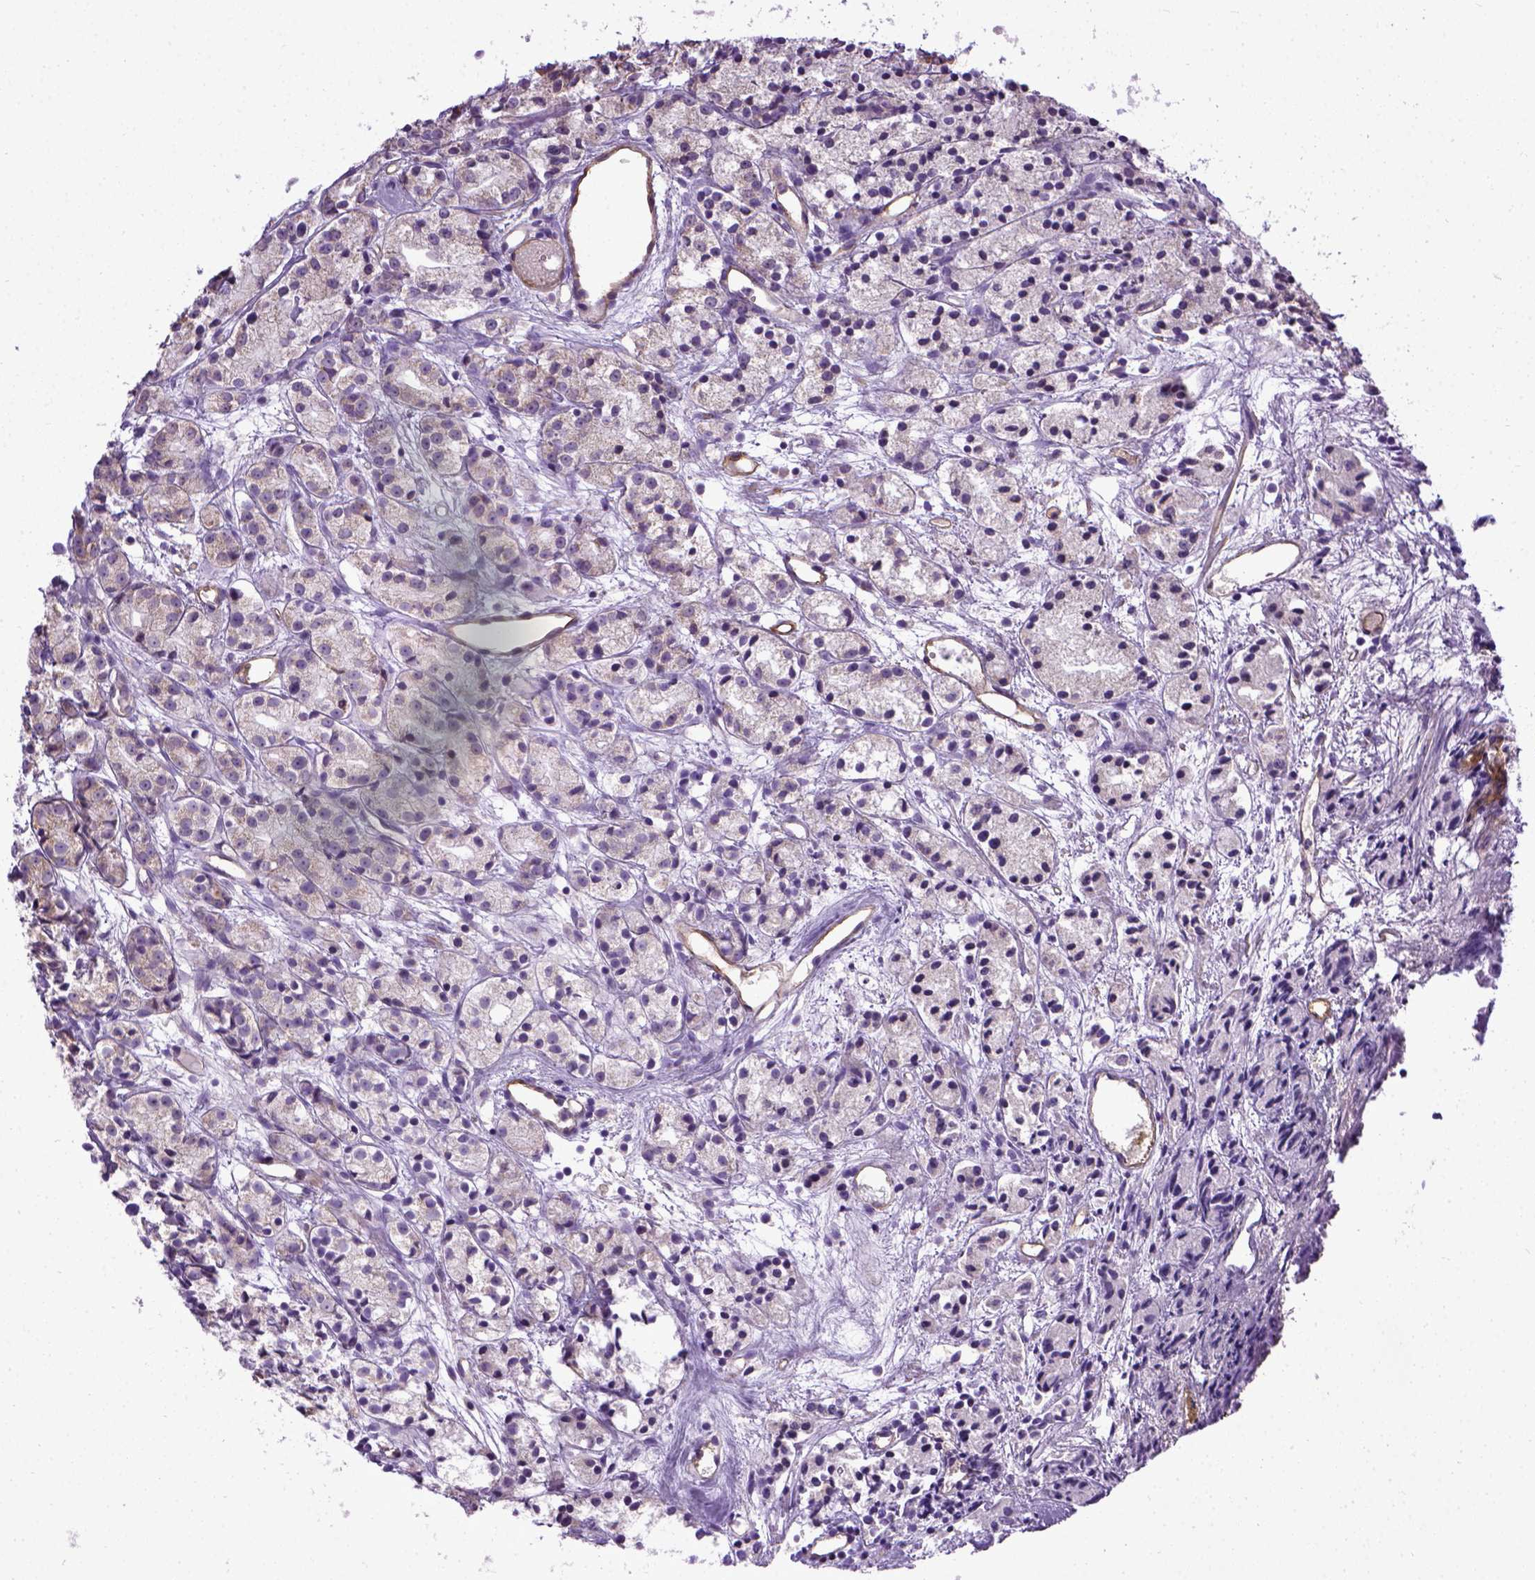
{"staining": {"intensity": "negative", "quantity": "none", "location": "none"}, "tissue": "prostate cancer", "cell_type": "Tumor cells", "image_type": "cancer", "snomed": [{"axis": "morphology", "description": "Adenocarcinoma, Medium grade"}, {"axis": "topography", "description": "Prostate"}], "caption": "IHC image of neoplastic tissue: human prostate adenocarcinoma (medium-grade) stained with DAB (3,3'-diaminobenzidine) shows no significant protein positivity in tumor cells.", "gene": "ENG", "patient": {"sex": "male", "age": 74}}